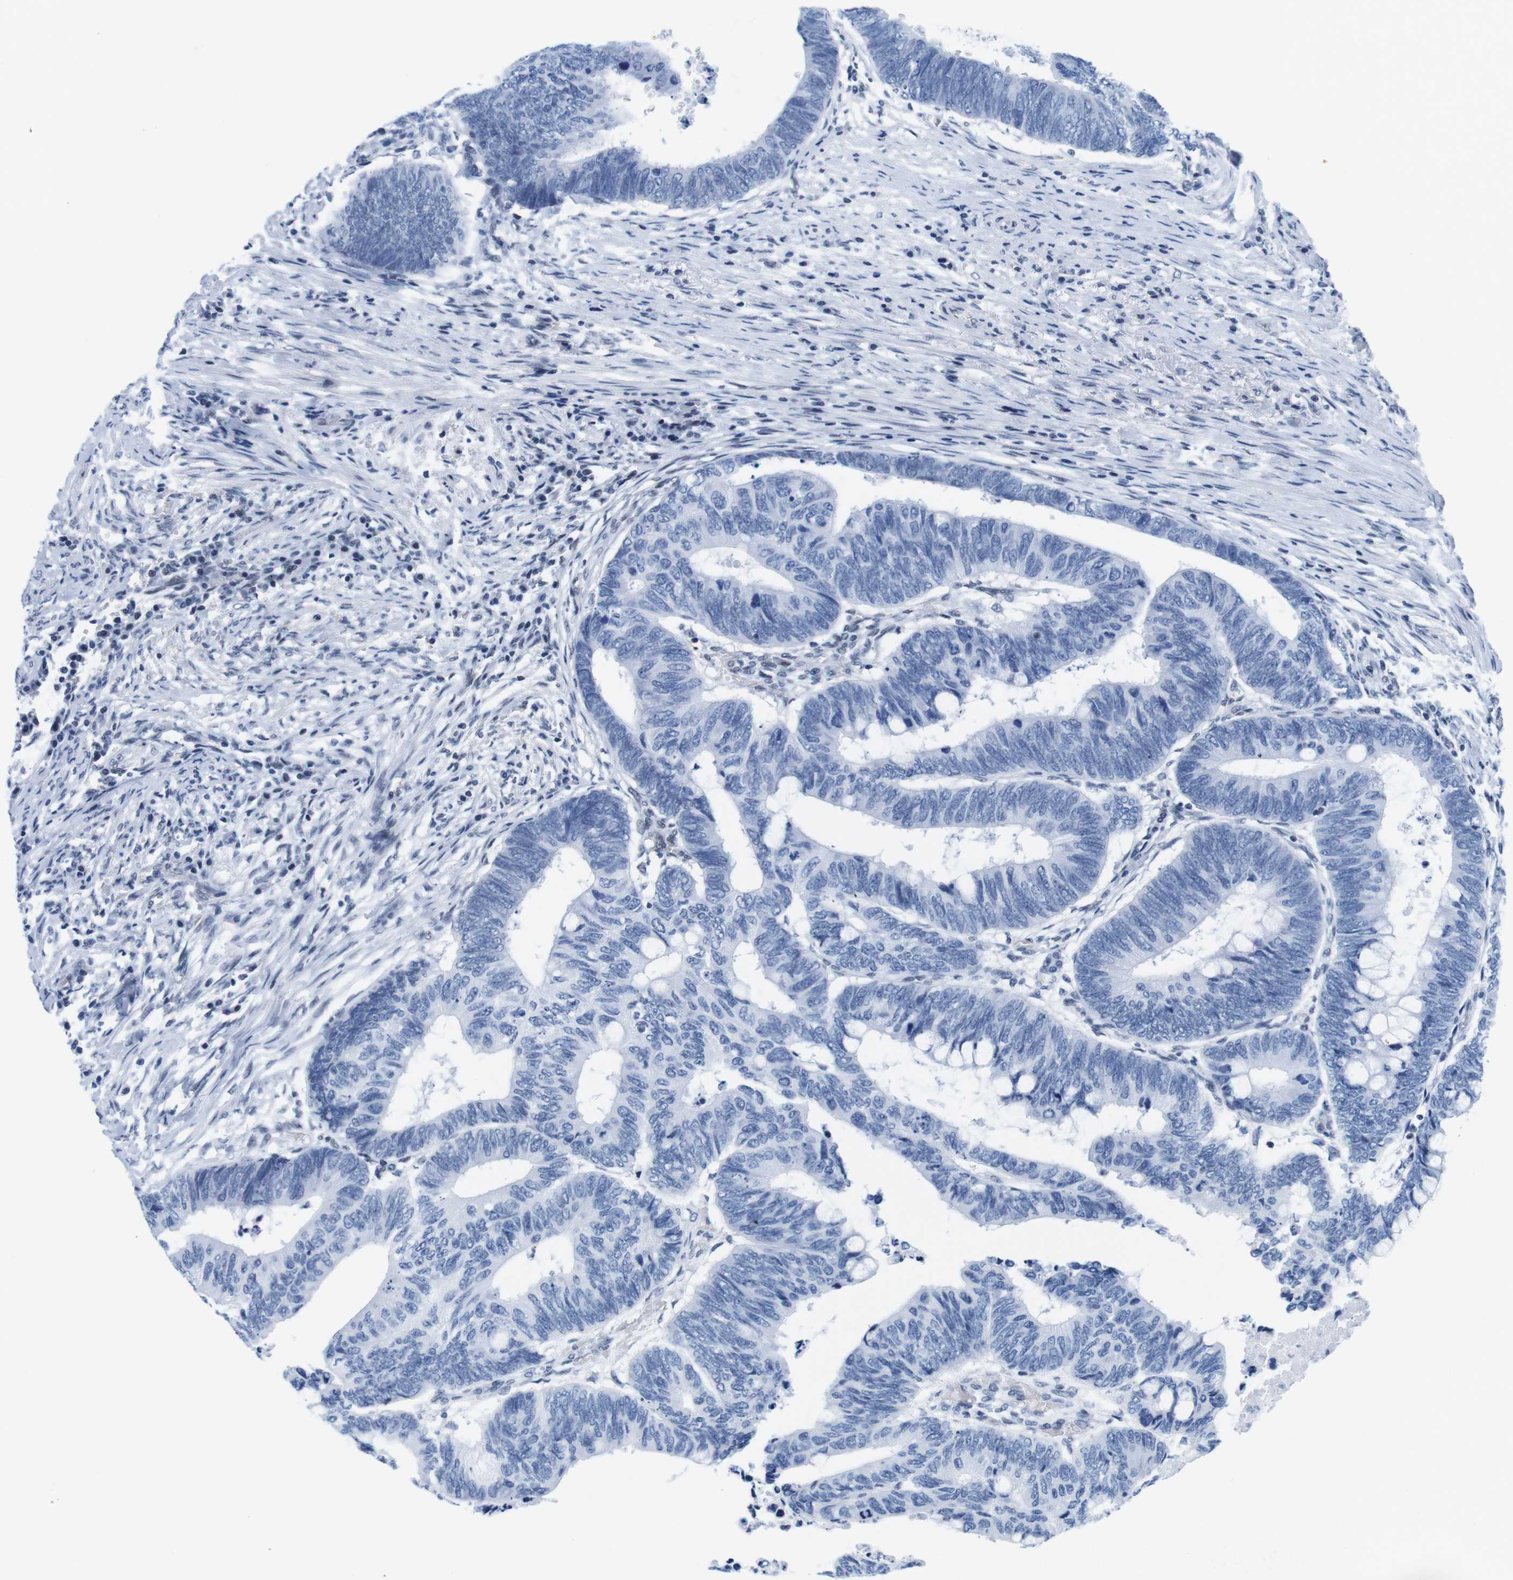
{"staining": {"intensity": "negative", "quantity": "none", "location": "none"}, "tissue": "colorectal cancer", "cell_type": "Tumor cells", "image_type": "cancer", "snomed": [{"axis": "morphology", "description": "Normal tissue, NOS"}, {"axis": "morphology", "description": "Adenocarcinoma, NOS"}, {"axis": "topography", "description": "Rectum"}, {"axis": "topography", "description": "Peripheral nerve tissue"}], "caption": "DAB (3,3'-diaminobenzidine) immunohistochemical staining of human colorectal cancer (adenocarcinoma) demonstrates no significant staining in tumor cells. (DAB (3,3'-diaminobenzidine) immunohistochemistry (IHC), high magnification).", "gene": "IFI16", "patient": {"sex": "male", "age": 92}}